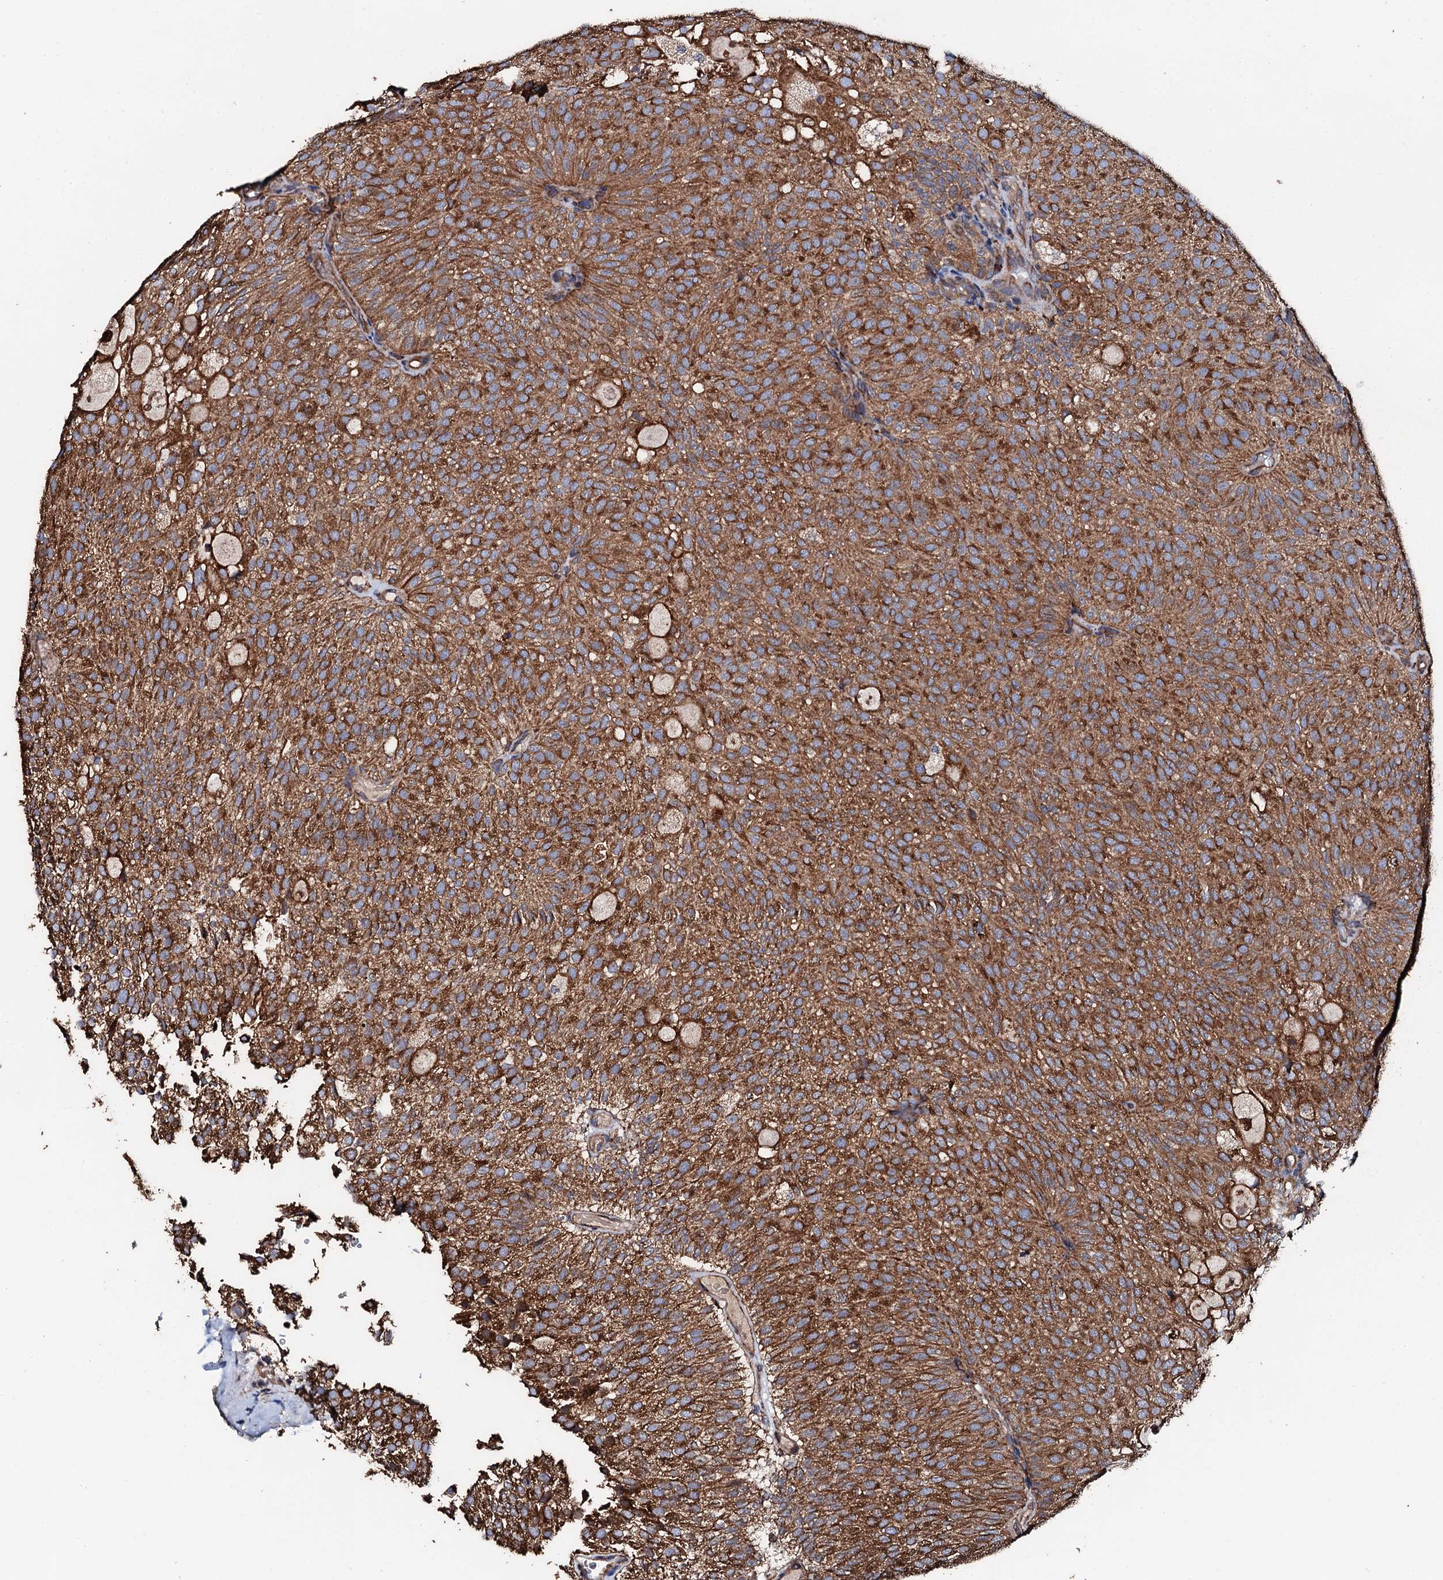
{"staining": {"intensity": "strong", "quantity": ">75%", "location": "cytoplasmic/membranous"}, "tissue": "urothelial cancer", "cell_type": "Tumor cells", "image_type": "cancer", "snomed": [{"axis": "morphology", "description": "Urothelial carcinoma, Low grade"}, {"axis": "topography", "description": "Urinary bladder"}], "caption": "Immunohistochemistry (IHC) image of neoplastic tissue: low-grade urothelial carcinoma stained using immunohistochemistry displays high levels of strong protein expression localized specifically in the cytoplasmic/membranous of tumor cells, appearing as a cytoplasmic/membranous brown color.", "gene": "CKAP5", "patient": {"sex": "male", "age": 78}}